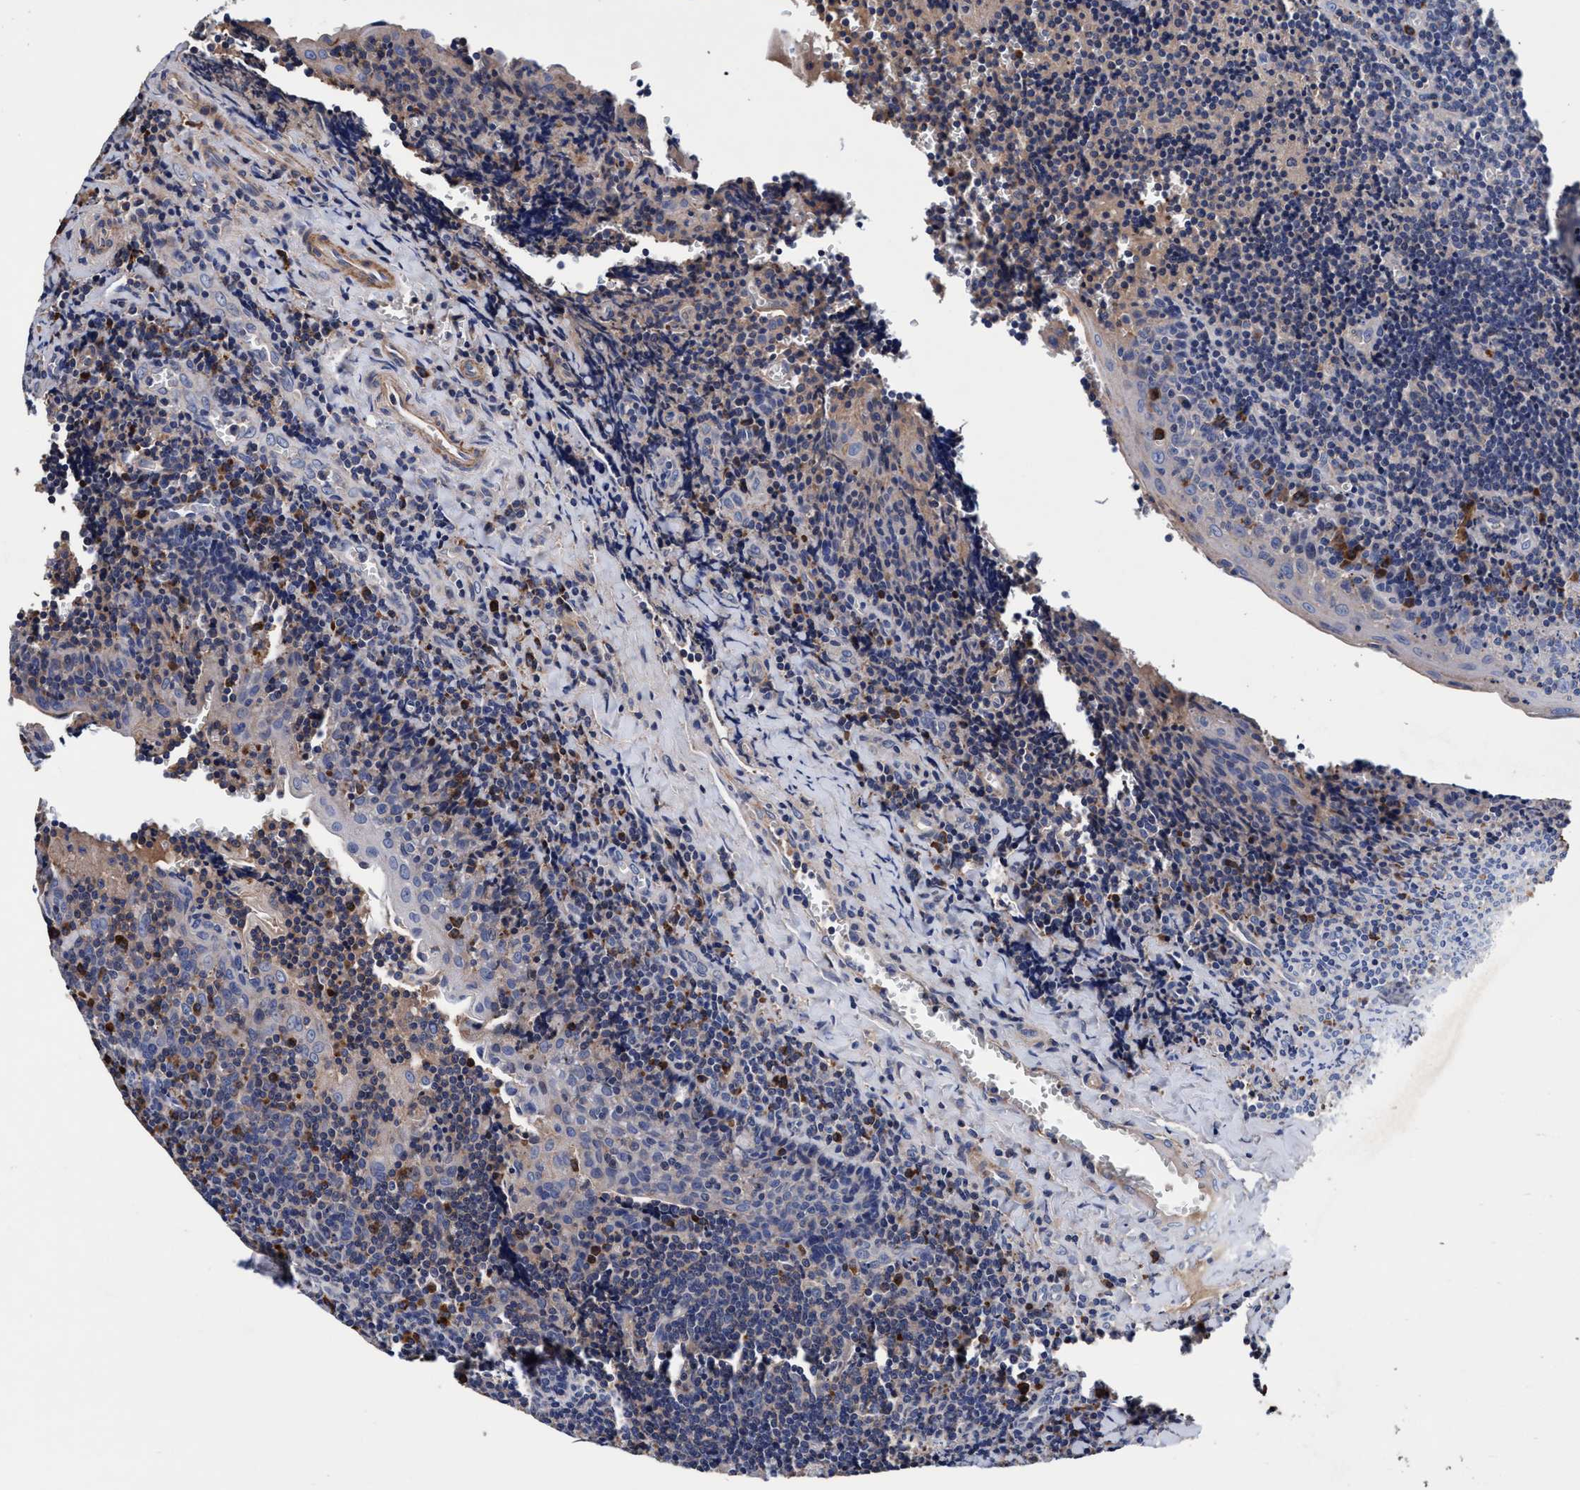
{"staining": {"intensity": "weak", "quantity": "25%-75%", "location": "cytoplasmic/membranous"}, "tissue": "tonsil", "cell_type": "Germinal center cells", "image_type": "normal", "snomed": [{"axis": "morphology", "description": "Normal tissue, NOS"}, {"axis": "morphology", "description": "Inflammation, NOS"}, {"axis": "topography", "description": "Tonsil"}], "caption": "Immunohistochemical staining of benign tonsil exhibits low levels of weak cytoplasmic/membranous positivity in about 25%-75% of germinal center cells. (DAB (3,3'-diaminobenzidine) IHC, brown staining for protein, blue staining for nuclei).", "gene": "RNF208", "patient": {"sex": "female", "age": 31}}